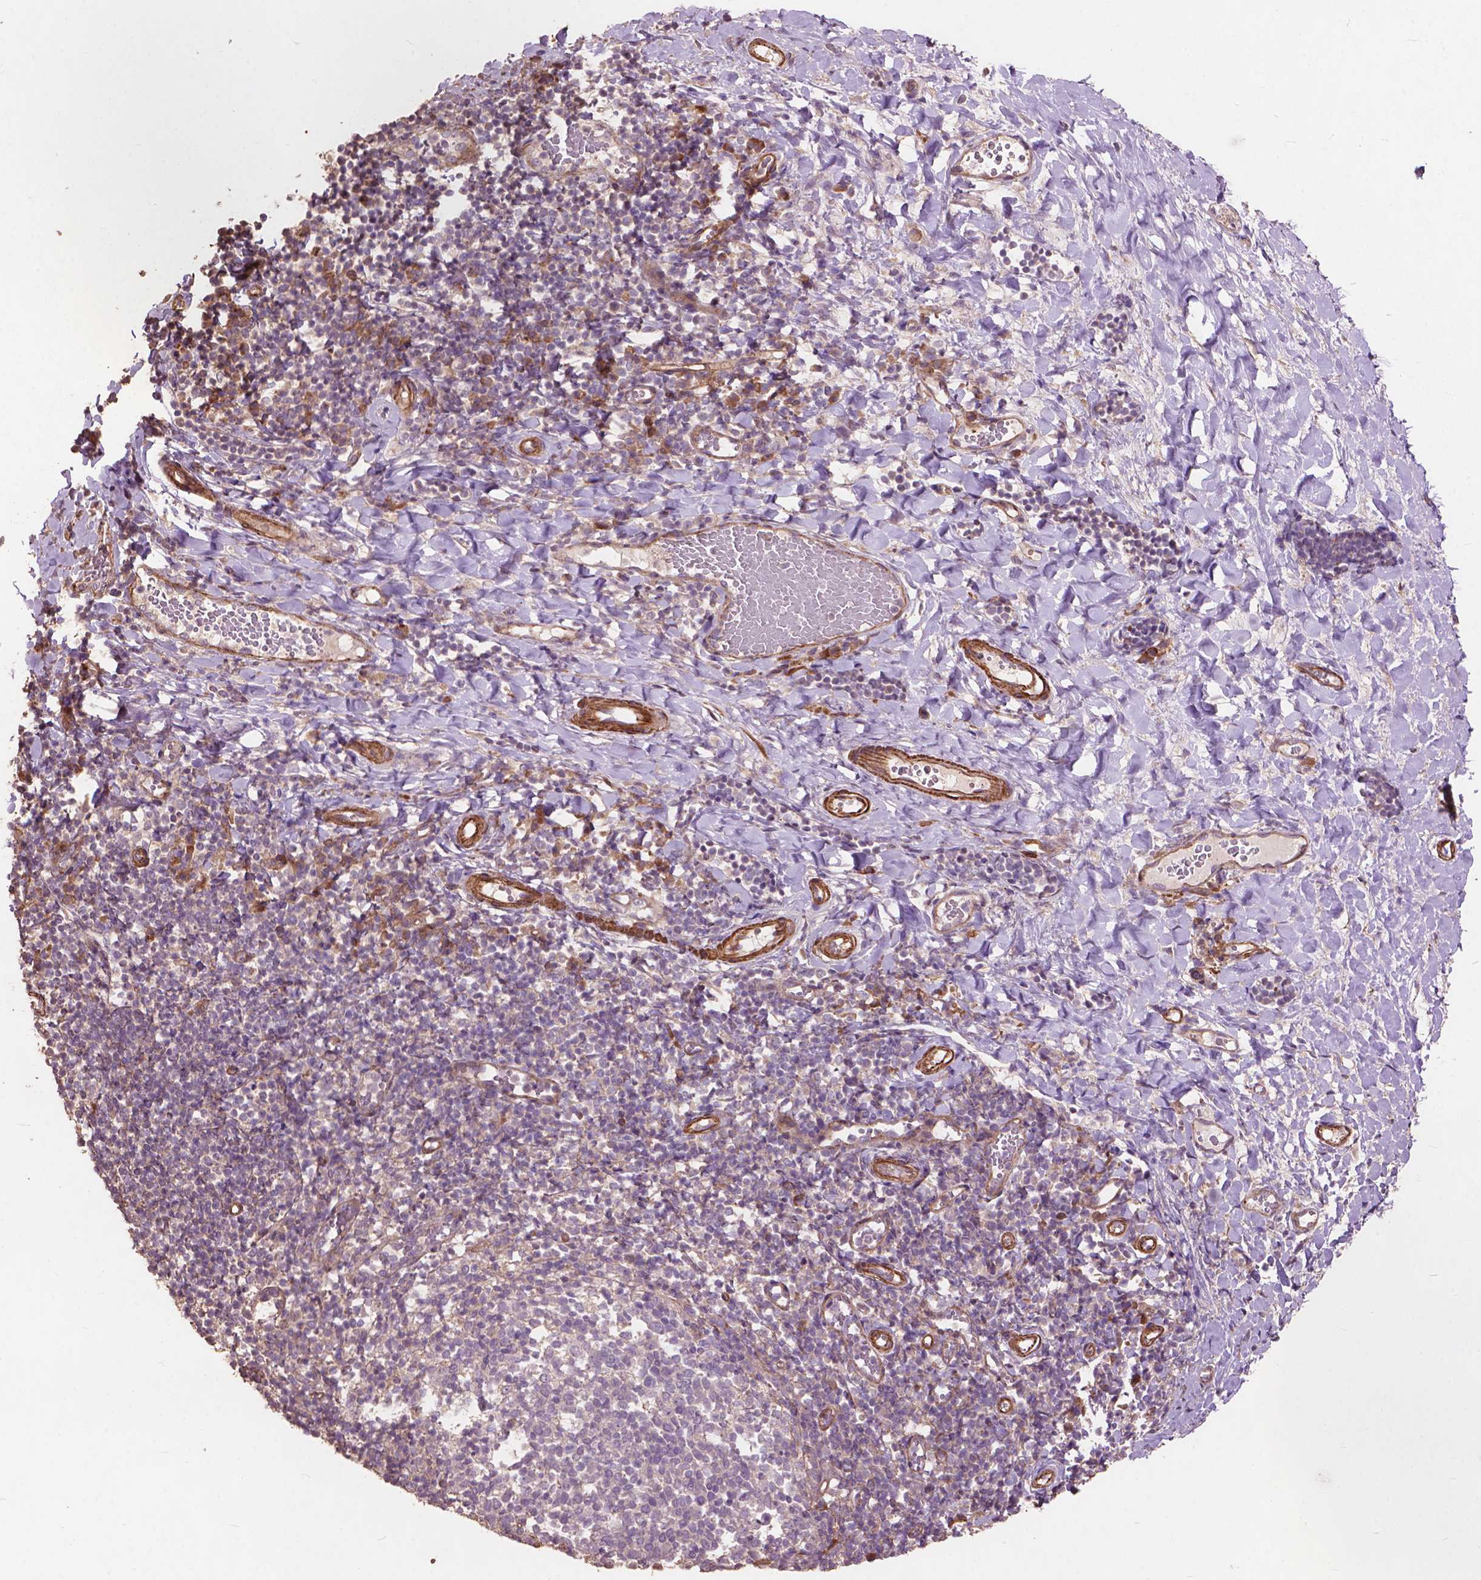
{"staining": {"intensity": "moderate", "quantity": "<25%", "location": "nuclear"}, "tissue": "tonsil", "cell_type": "Germinal center cells", "image_type": "normal", "snomed": [{"axis": "morphology", "description": "Normal tissue, NOS"}, {"axis": "topography", "description": "Tonsil"}], "caption": "DAB (3,3'-diaminobenzidine) immunohistochemical staining of normal human tonsil displays moderate nuclear protein positivity in about <25% of germinal center cells. Using DAB (brown) and hematoxylin (blue) stains, captured at high magnification using brightfield microscopy.", "gene": "FNIP1", "patient": {"sex": "female", "age": 10}}